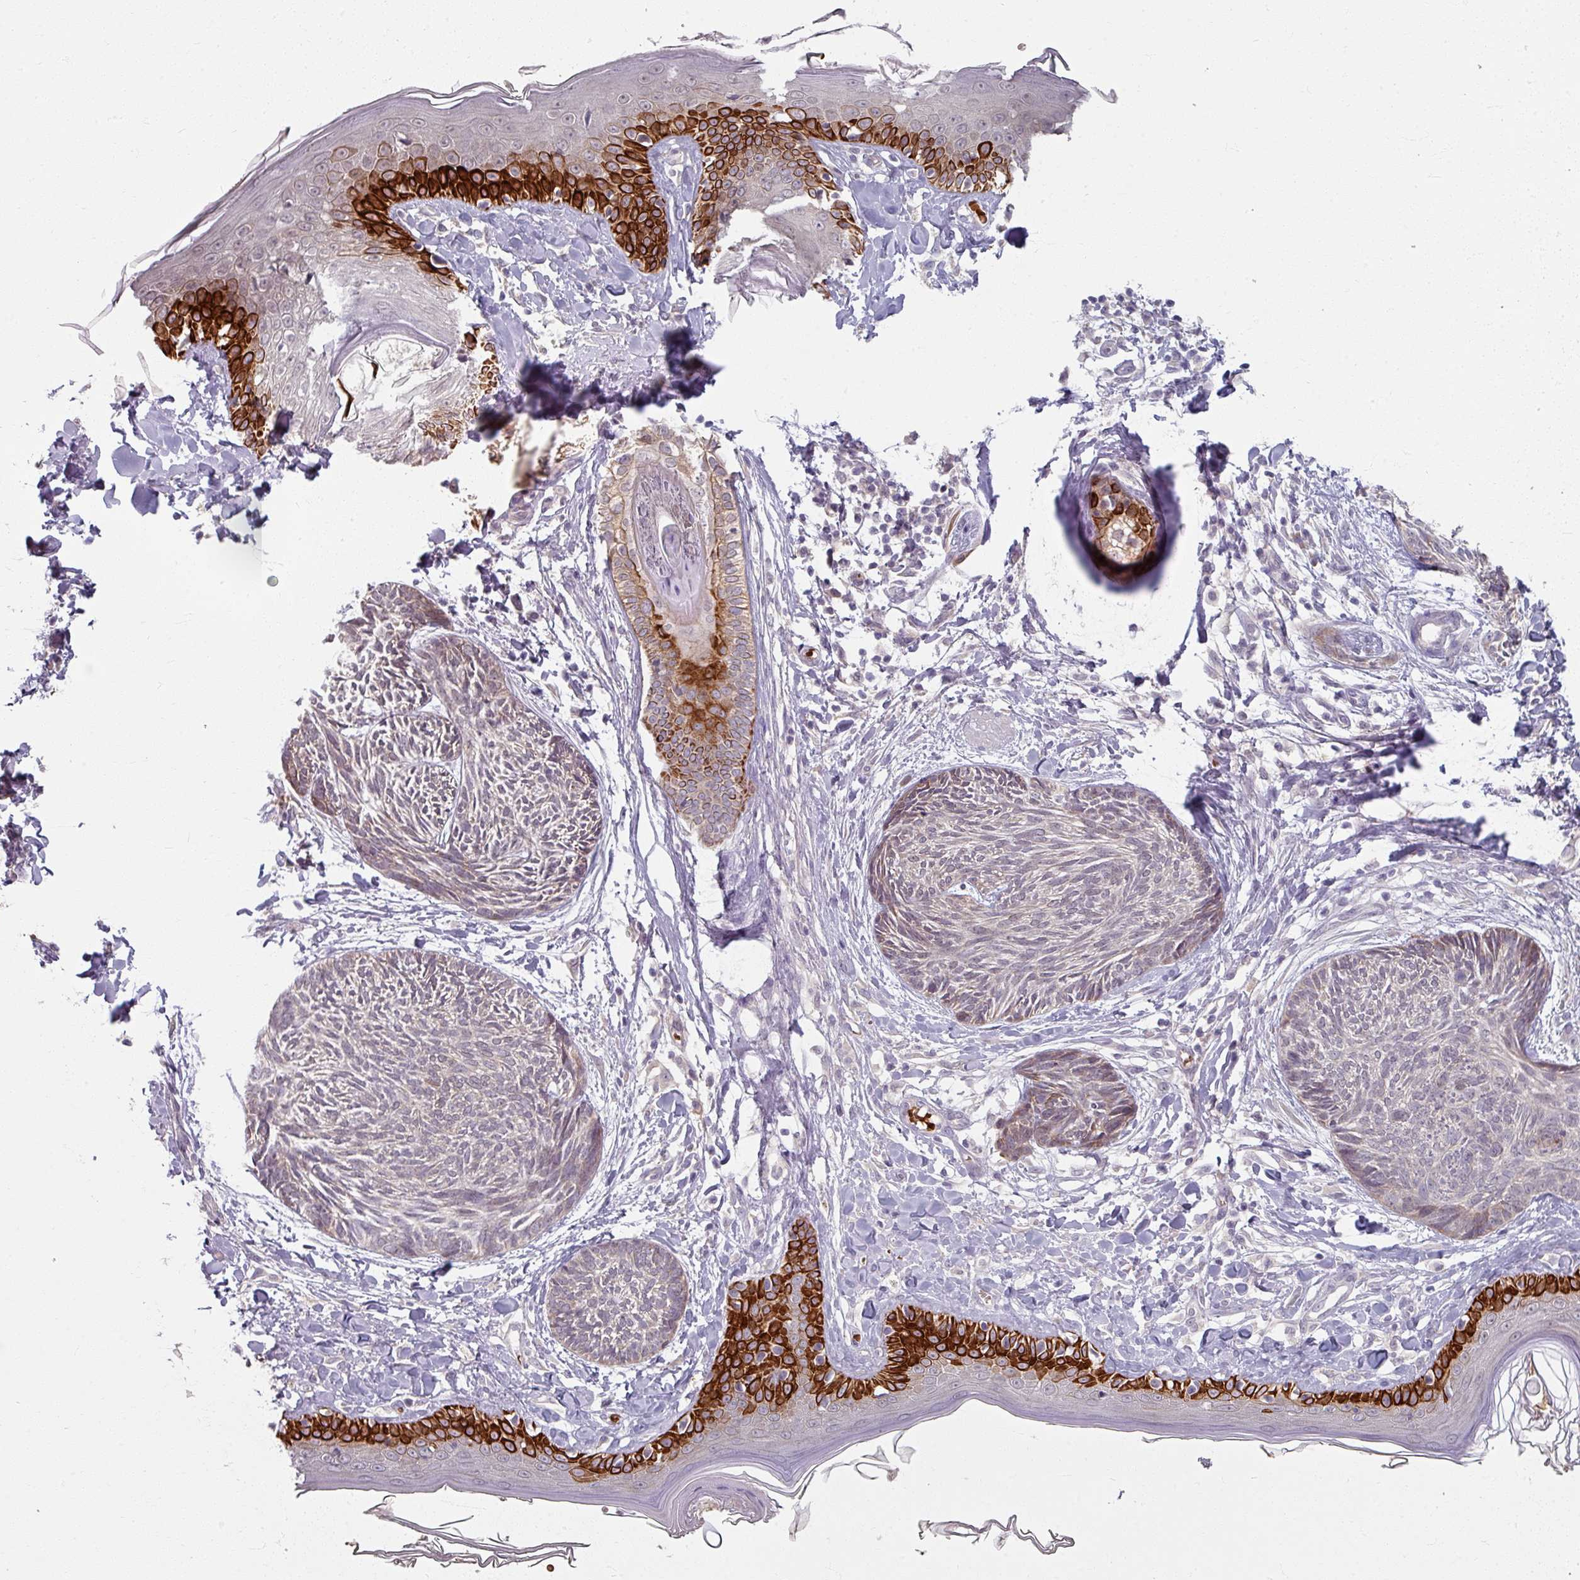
{"staining": {"intensity": "negative", "quantity": "none", "location": "none"}, "tissue": "skin cancer", "cell_type": "Tumor cells", "image_type": "cancer", "snomed": [{"axis": "morphology", "description": "Basal cell carcinoma"}, {"axis": "topography", "description": "Skin"}], "caption": "A histopathology image of human skin cancer is negative for staining in tumor cells.", "gene": "KMT5C", "patient": {"sex": "male", "age": 73}}